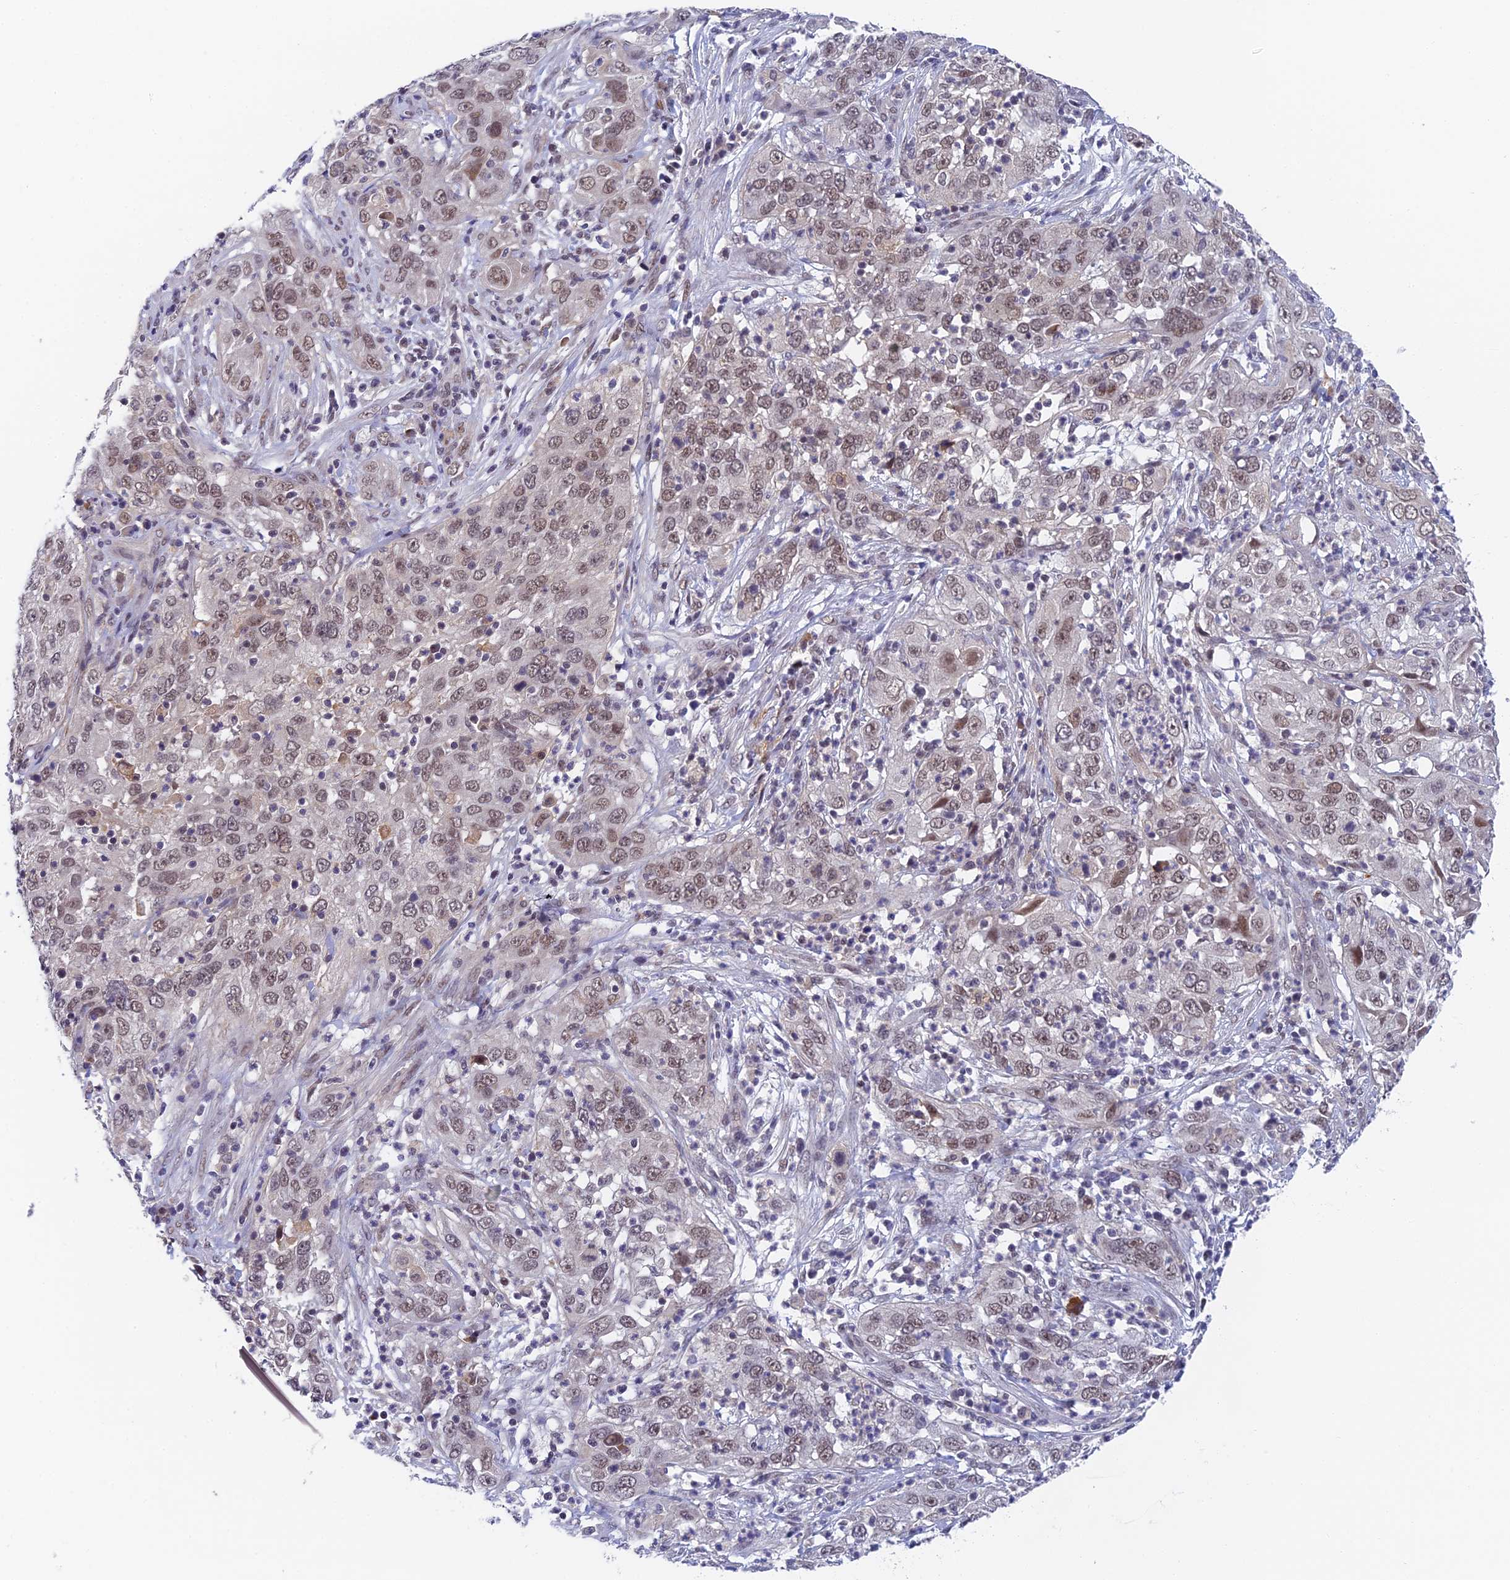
{"staining": {"intensity": "moderate", "quantity": ">75%", "location": "nuclear"}, "tissue": "cervical cancer", "cell_type": "Tumor cells", "image_type": "cancer", "snomed": [{"axis": "morphology", "description": "Squamous cell carcinoma, NOS"}, {"axis": "topography", "description": "Cervix"}], "caption": "Cervical squamous cell carcinoma stained for a protein reveals moderate nuclear positivity in tumor cells.", "gene": "NSMCE1", "patient": {"sex": "female", "age": 32}}